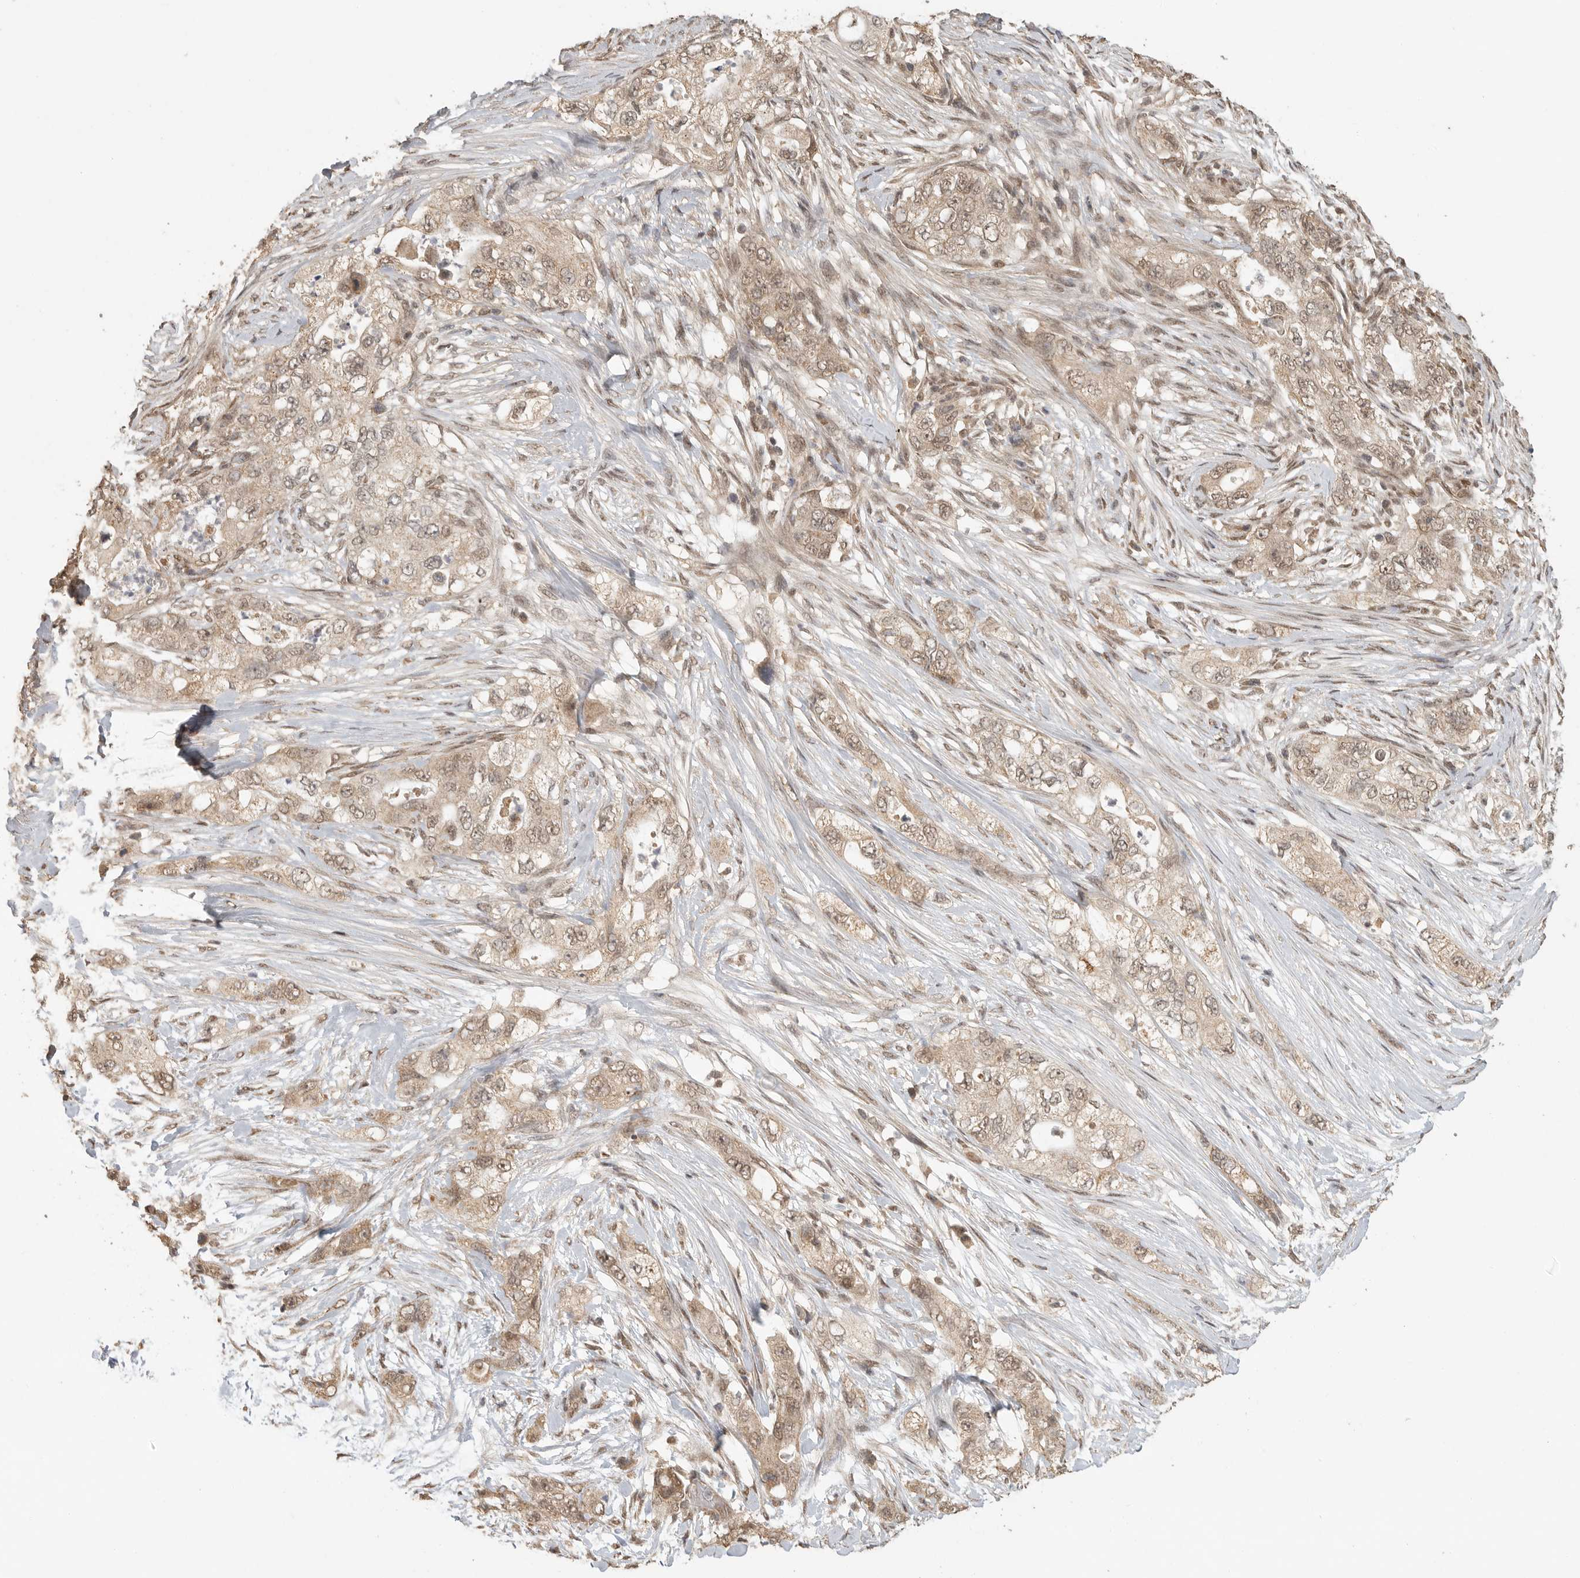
{"staining": {"intensity": "weak", "quantity": ">75%", "location": "cytoplasmic/membranous"}, "tissue": "pancreatic cancer", "cell_type": "Tumor cells", "image_type": "cancer", "snomed": [{"axis": "morphology", "description": "Adenocarcinoma, NOS"}, {"axis": "topography", "description": "Pancreas"}], "caption": "Pancreatic cancer stained for a protein (brown) shows weak cytoplasmic/membranous positive positivity in about >75% of tumor cells.", "gene": "DFFA", "patient": {"sex": "female", "age": 73}}